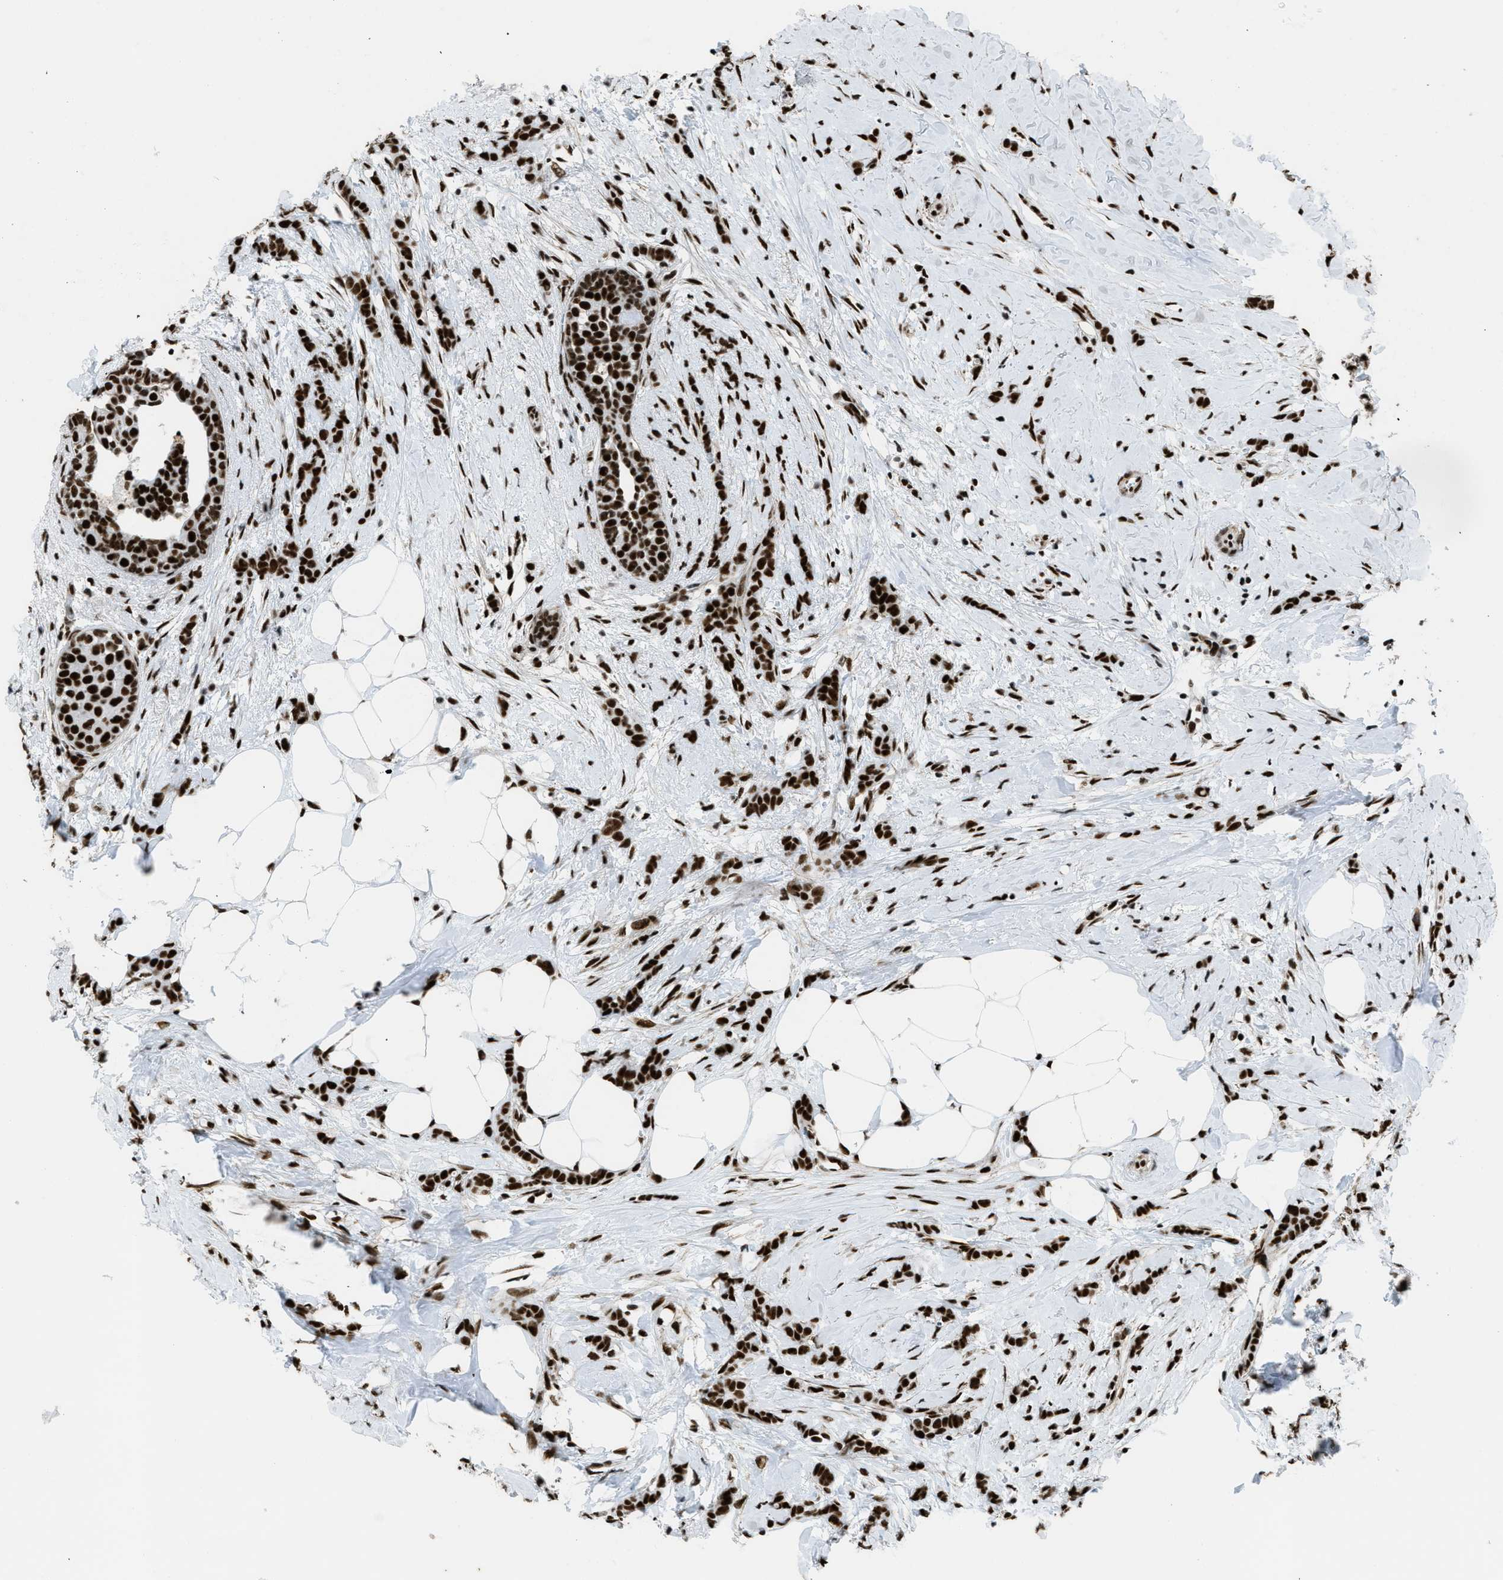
{"staining": {"intensity": "strong", "quantity": ">75%", "location": "nuclear"}, "tissue": "breast cancer", "cell_type": "Tumor cells", "image_type": "cancer", "snomed": [{"axis": "morphology", "description": "Lobular carcinoma, in situ"}, {"axis": "morphology", "description": "Lobular carcinoma"}, {"axis": "topography", "description": "Breast"}], "caption": "Breast lobular carcinoma stained for a protein (brown) displays strong nuclear positive staining in approximately >75% of tumor cells.", "gene": "ZNF207", "patient": {"sex": "female", "age": 41}}